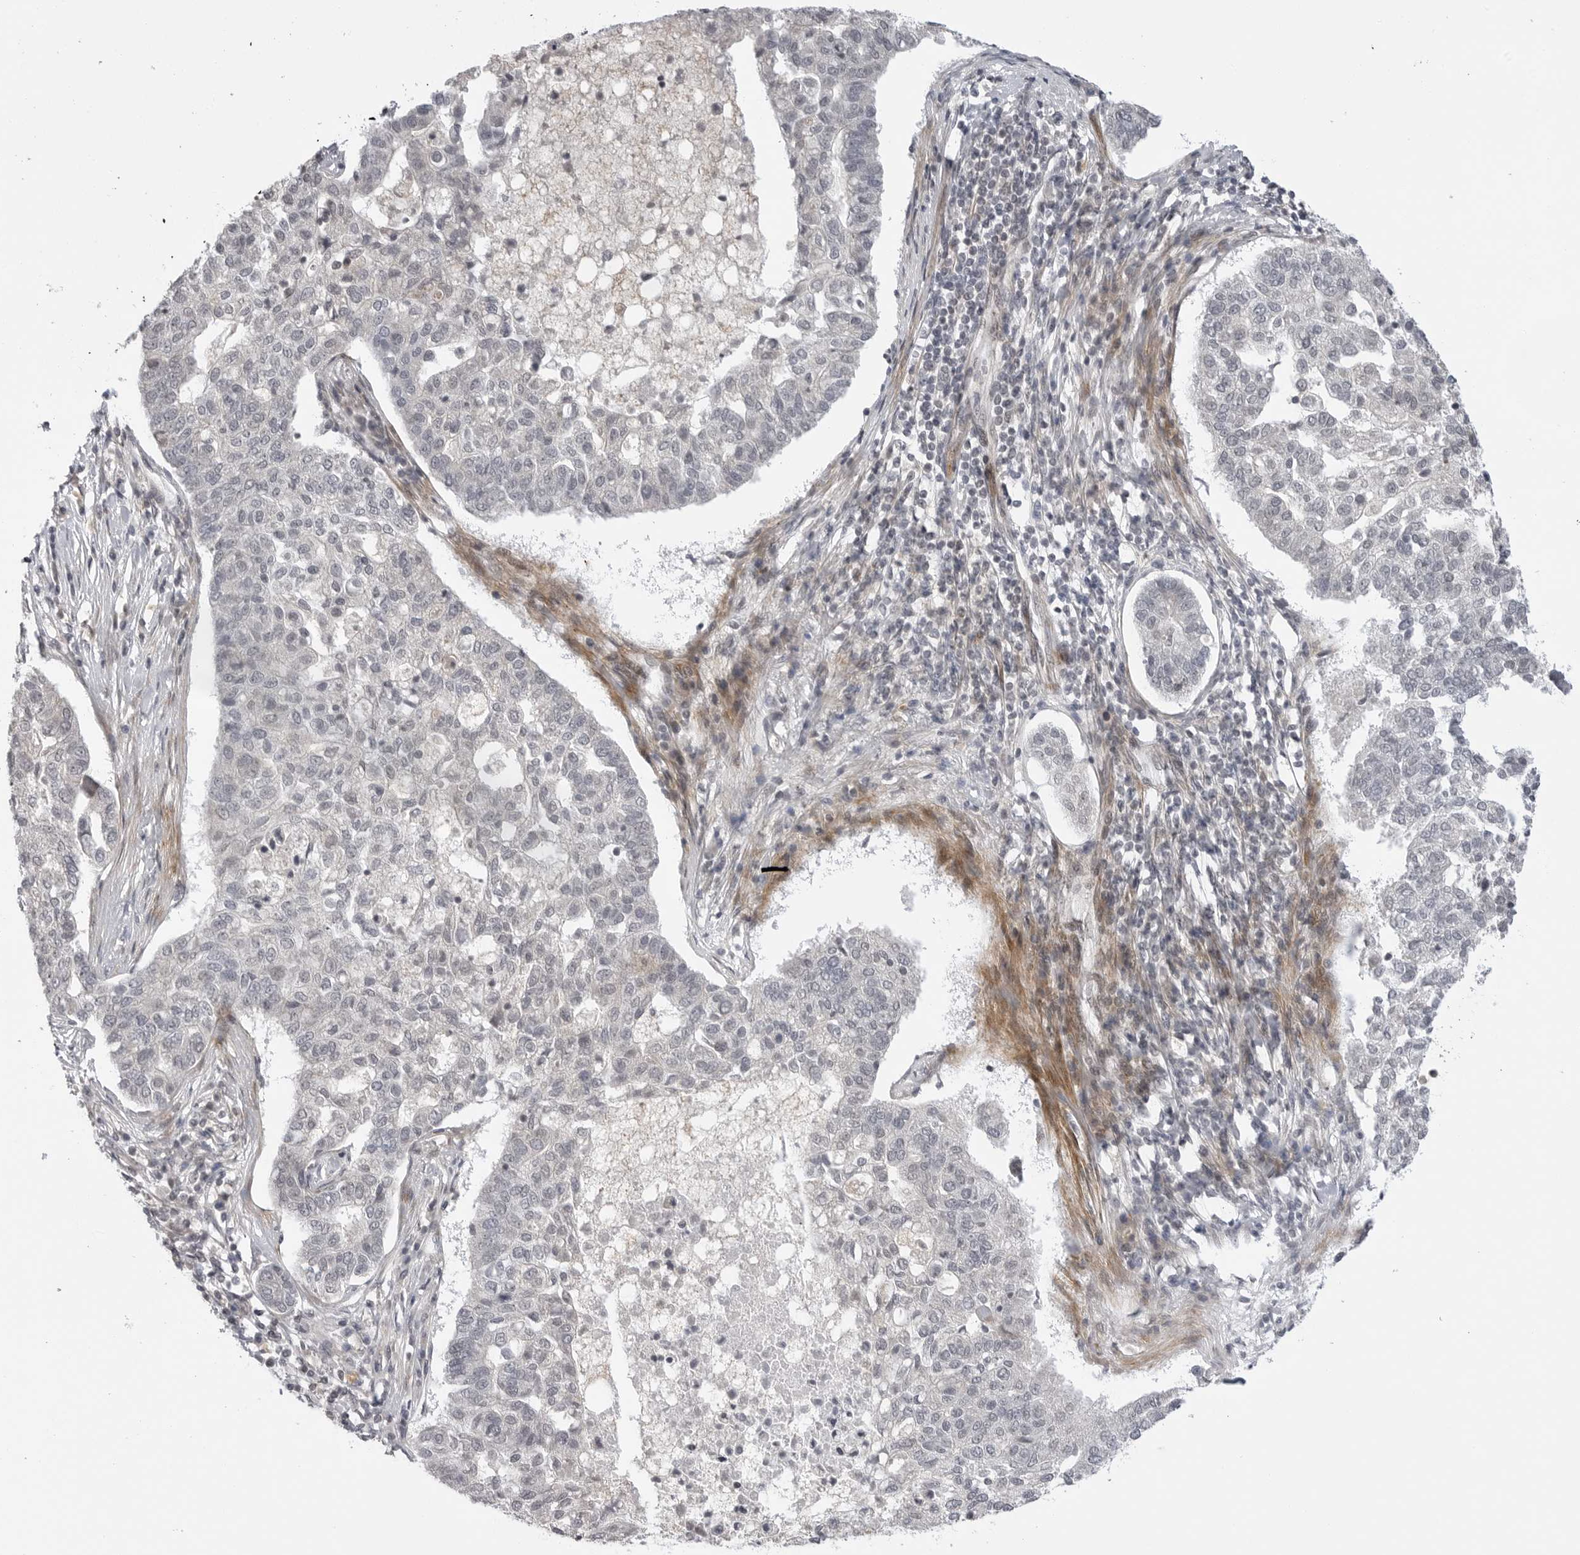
{"staining": {"intensity": "negative", "quantity": "none", "location": "none"}, "tissue": "pancreatic cancer", "cell_type": "Tumor cells", "image_type": "cancer", "snomed": [{"axis": "morphology", "description": "Adenocarcinoma, NOS"}, {"axis": "topography", "description": "Pancreas"}], "caption": "This is an IHC micrograph of pancreatic cancer (adenocarcinoma). There is no expression in tumor cells.", "gene": "ADAMTS5", "patient": {"sex": "female", "age": 61}}